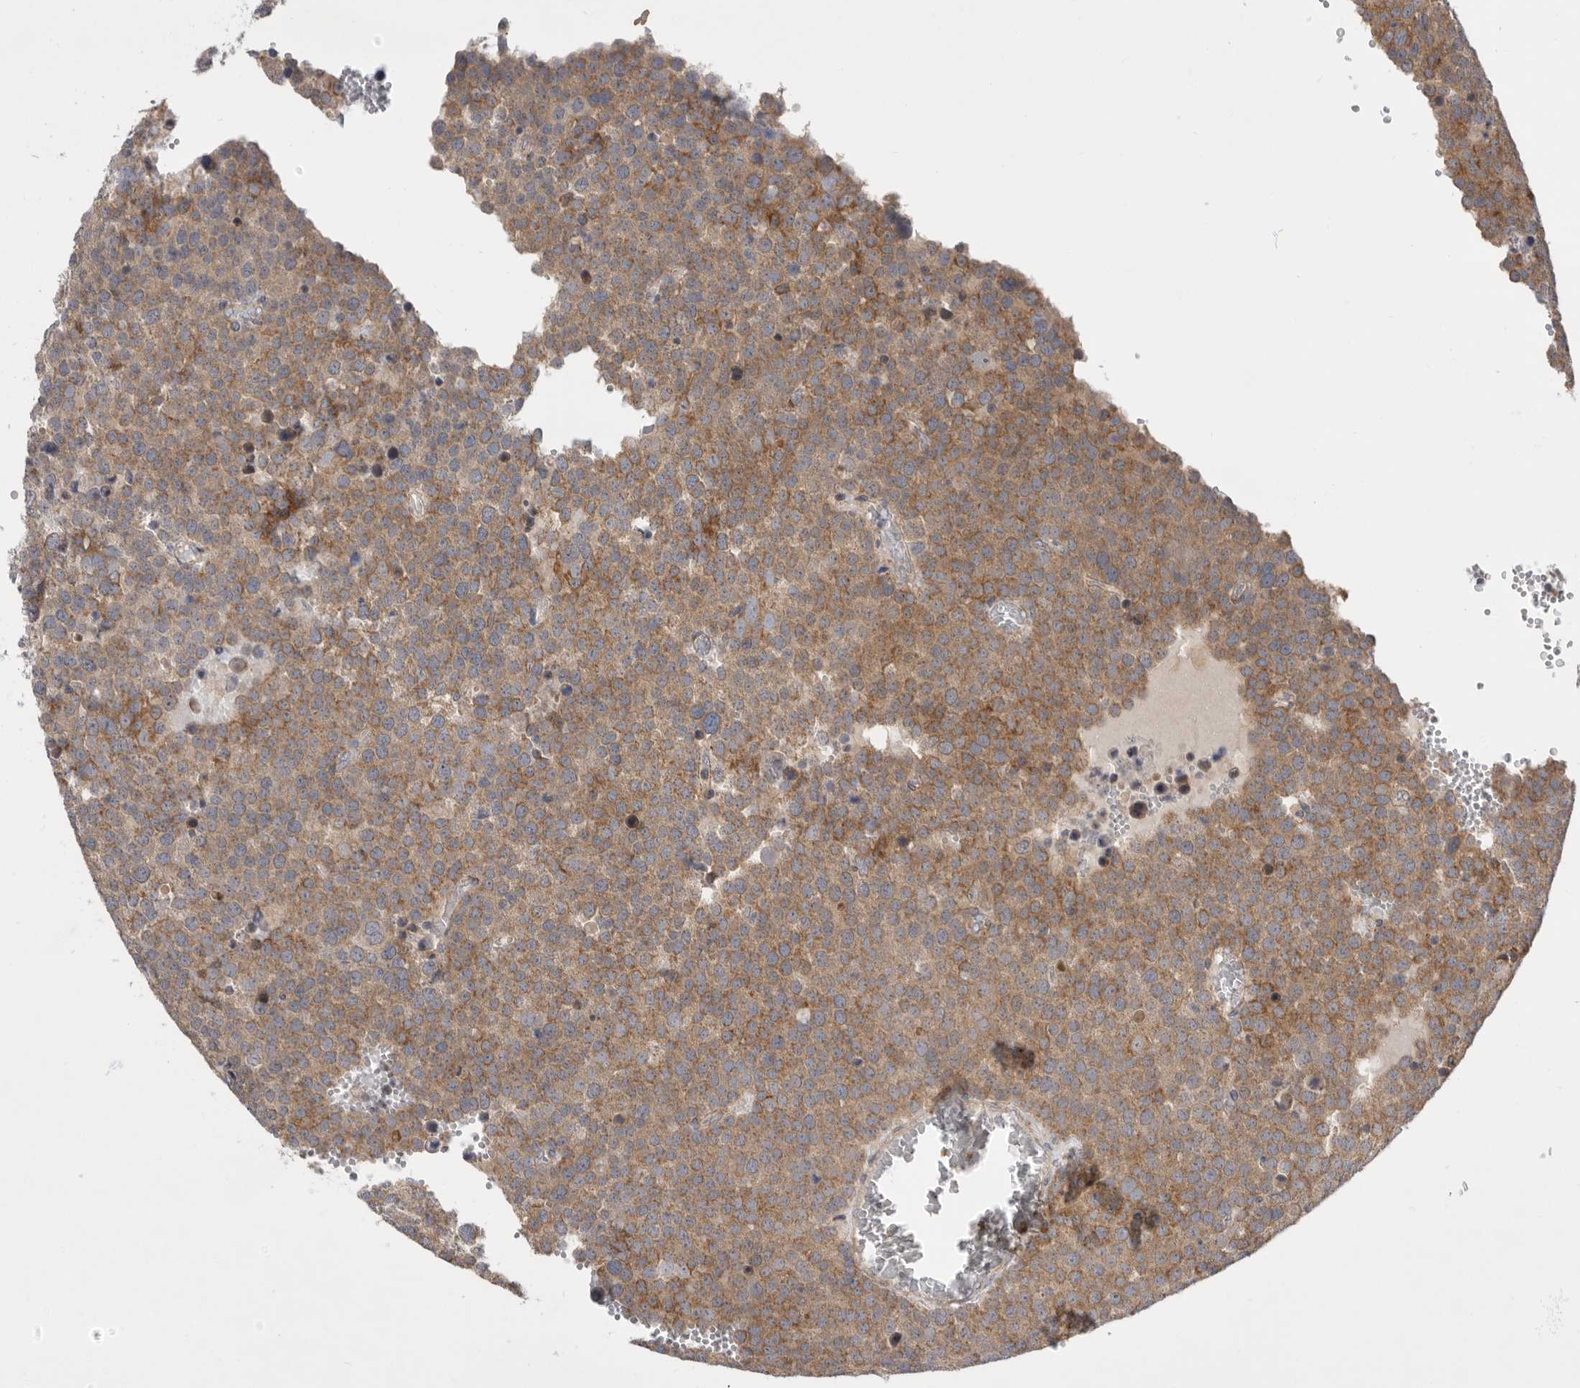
{"staining": {"intensity": "moderate", "quantity": ">75%", "location": "cytoplasmic/membranous"}, "tissue": "testis cancer", "cell_type": "Tumor cells", "image_type": "cancer", "snomed": [{"axis": "morphology", "description": "Seminoma, NOS"}, {"axis": "topography", "description": "Testis"}], "caption": "Seminoma (testis) stained for a protein (brown) shows moderate cytoplasmic/membranous positive expression in approximately >75% of tumor cells.", "gene": "MTFR1L", "patient": {"sex": "male", "age": 71}}